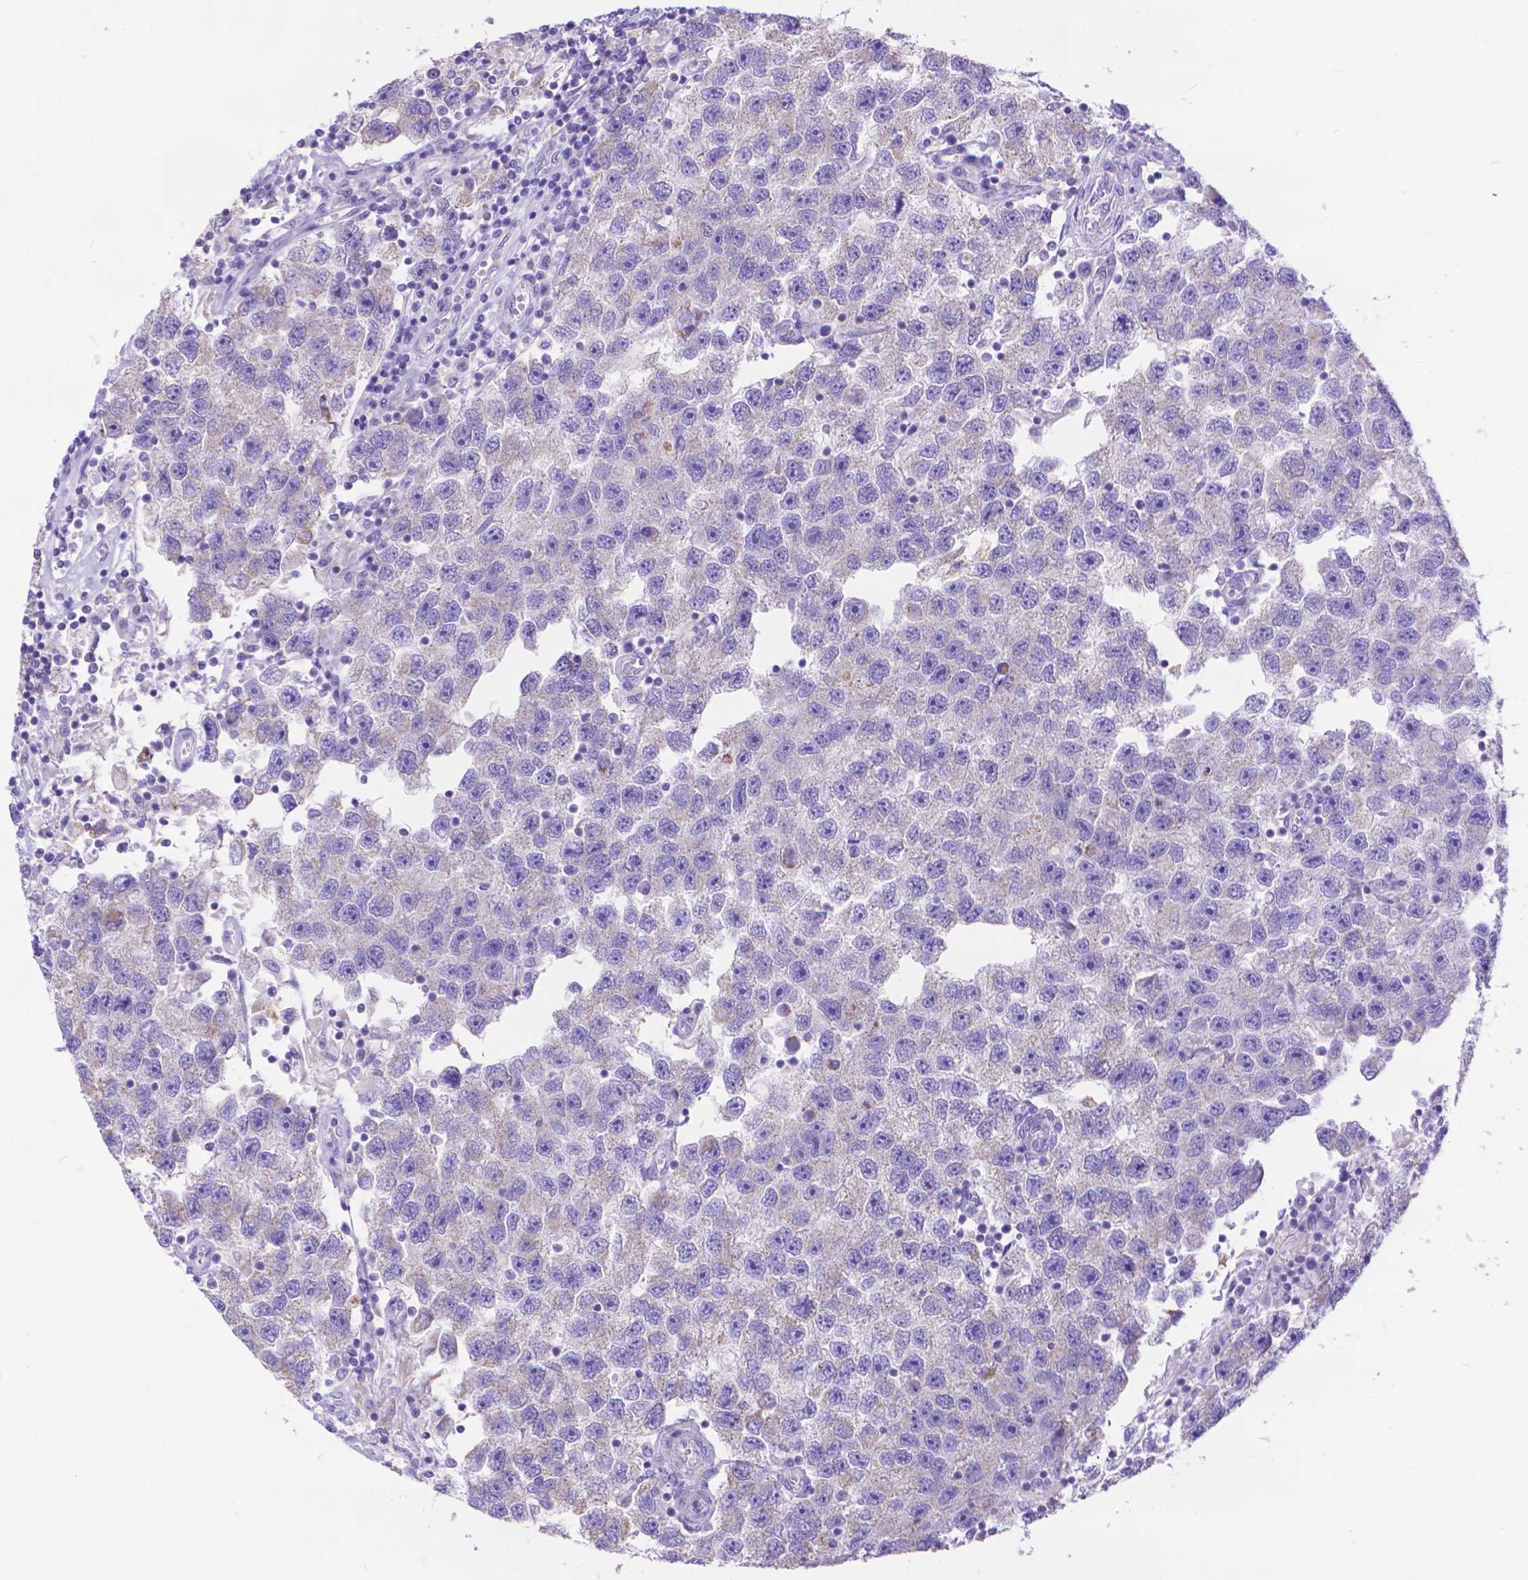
{"staining": {"intensity": "negative", "quantity": "none", "location": "none"}, "tissue": "testis cancer", "cell_type": "Tumor cells", "image_type": "cancer", "snomed": [{"axis": "morphology", "description": "Seminoma, NOS"}, {"axis": "topography", "description": "Testis"}], "caption": "This is an immunohistochemistry (IHC) micrograph of human seminoma (testis). There is no positivity in tumor cells.", "gene": "DHRS2", "patient": {"sex": "male", "age": 26}}